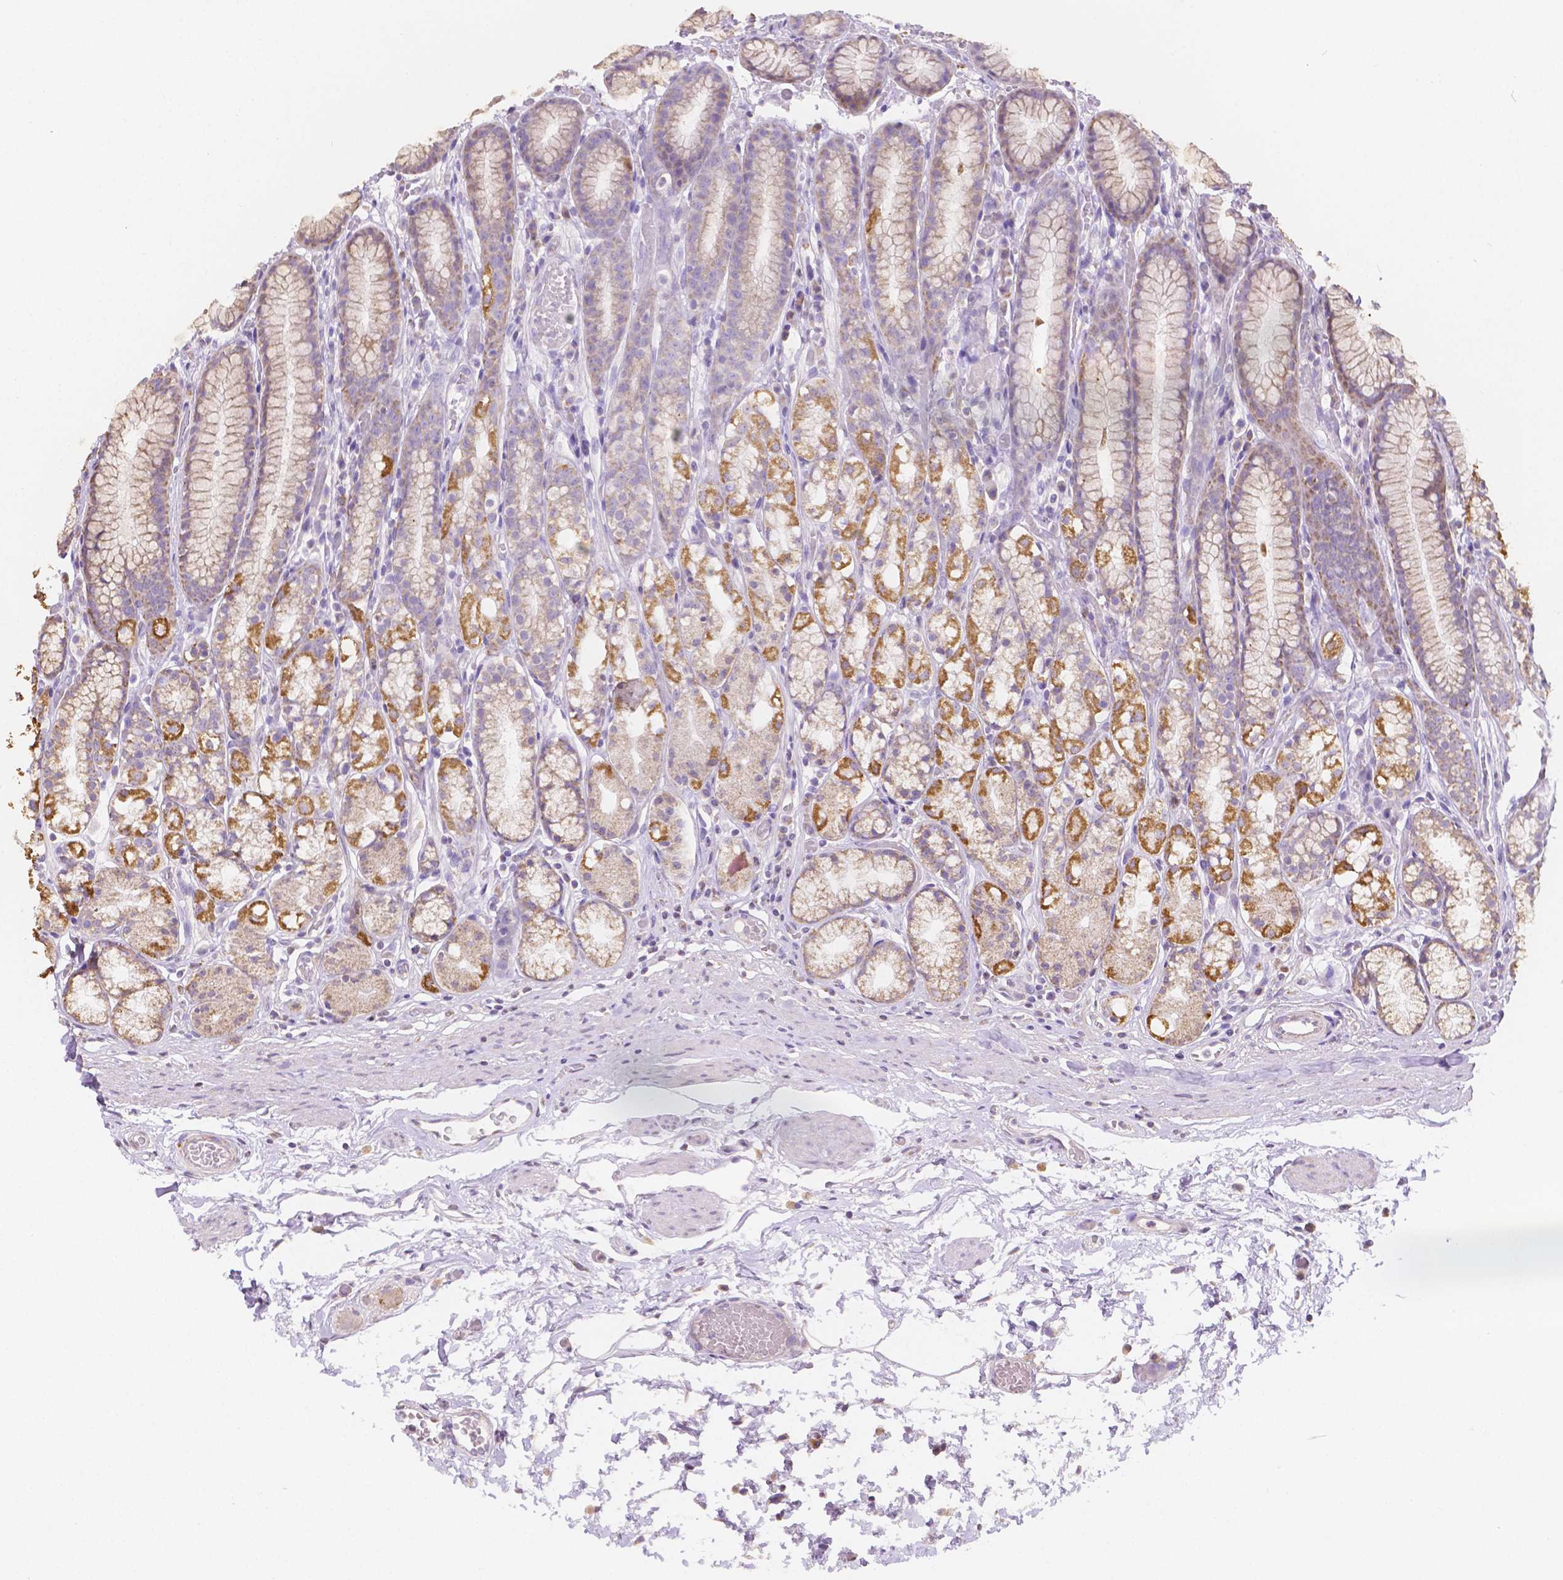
{"staining": {"intensity": "moderate", "quantity": "25%-75%", "location": "cytoplasmic/membranous"}, "tissue": "stomach", "cell_type": "Glandular cells", "image_type": "normal", "snomed": [{"axis": "morphology", "description": "Normal tissue, NOS"}, {"axis": "topography", "description": "Smooth muscle"}, {"axis": "topography", "description": "Stomach"}], "caption": "High-magnification brightfield microscopy of unremarkable stomach stained with DAB (brown) and counterstained with hematoxylin (blue). glandular cells exhibit moderate cytoplasmic/membranous staining is appreciated in approximately25%-75% of cells. (IHC, brightfield microscopy, high magnification).", "gene": "TMEM130", "patient": {"sex": "male", "age": 70}}